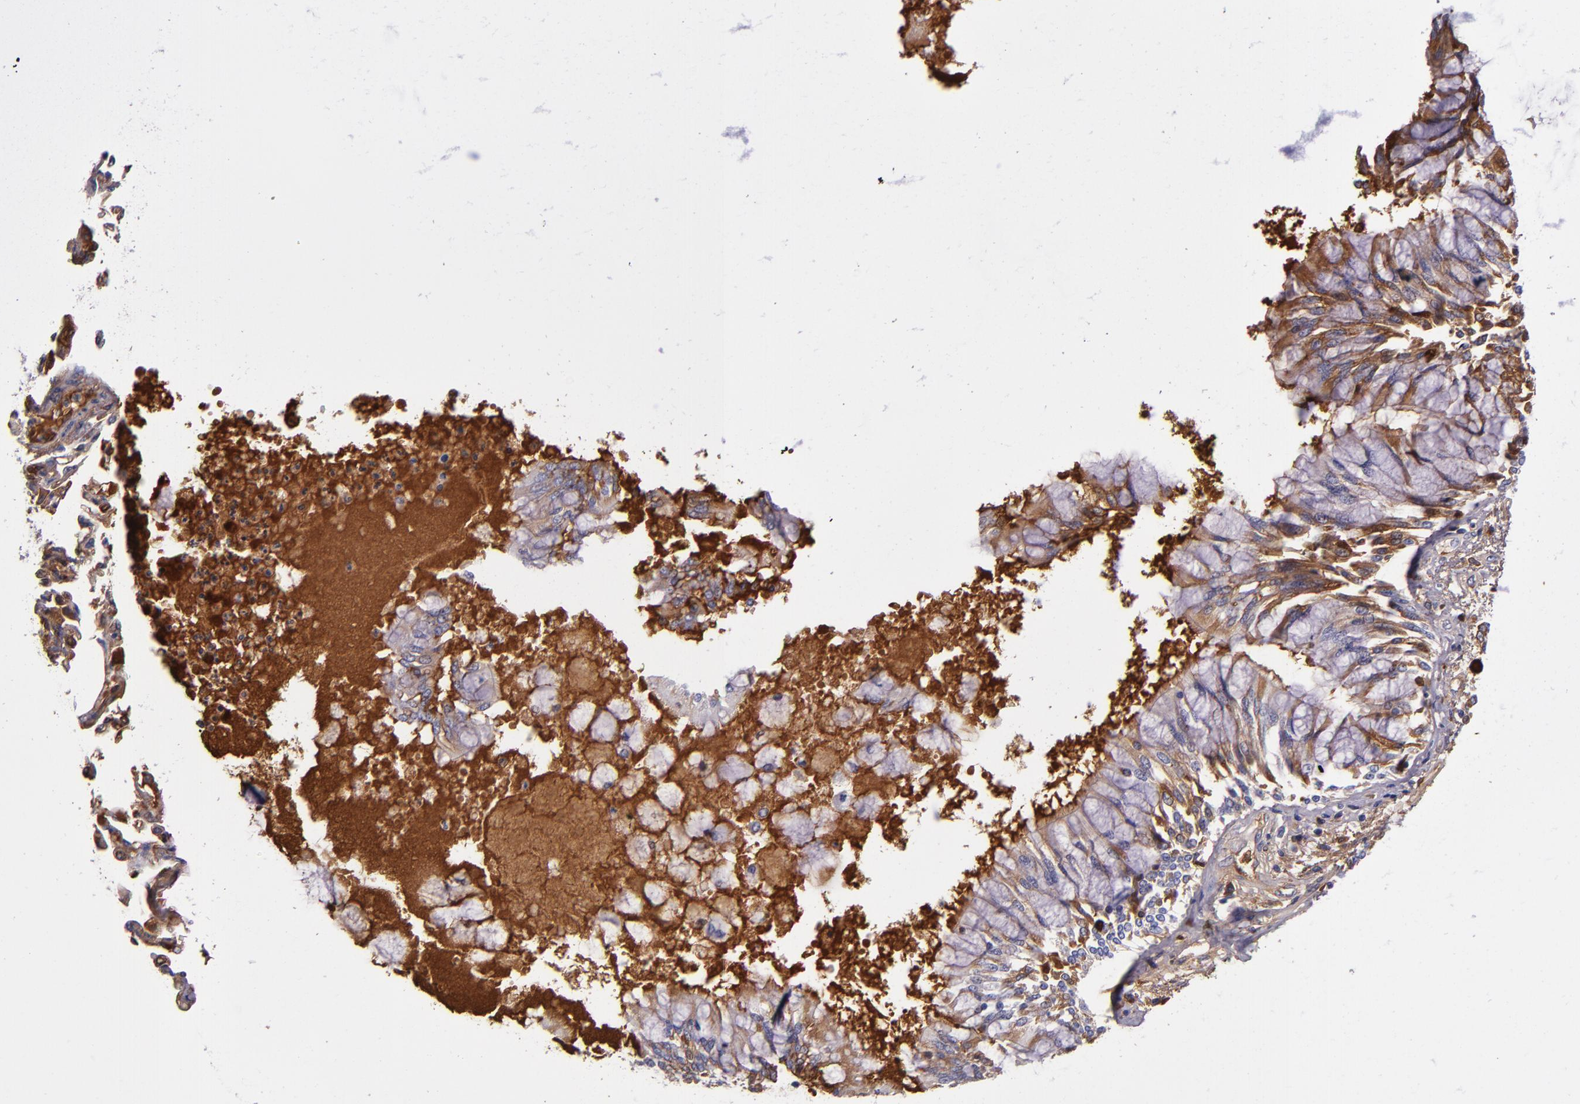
{"staining": {"intensity": "strong", "quantity": "25%-75%", "location": "cytoplasmic/membranous"}, "tissue": "bronchus", "cell_type": "Respiratory epithelial cells", "image_type": "normal", "snomed": [{"axis": "morphology", "description": "Normal tissue, NOS"}, {"axis": "topography", "description": "Cartilage tissue"}, {"axis": "topography", "description": "Bronchus"}, {"axis": "topography", "description": "Lung"}, {"axis": "topography", "description": "Peripheral nerve tissue"}], "caption": "Bronchus stained with immunohistochemistry shows strong cytoplasmic/membranous expression in approximately 25%-75% of respiratory epithelial cells.", "gene": "CLEC3B", "patient": {"sex": "female", "age": 49}}